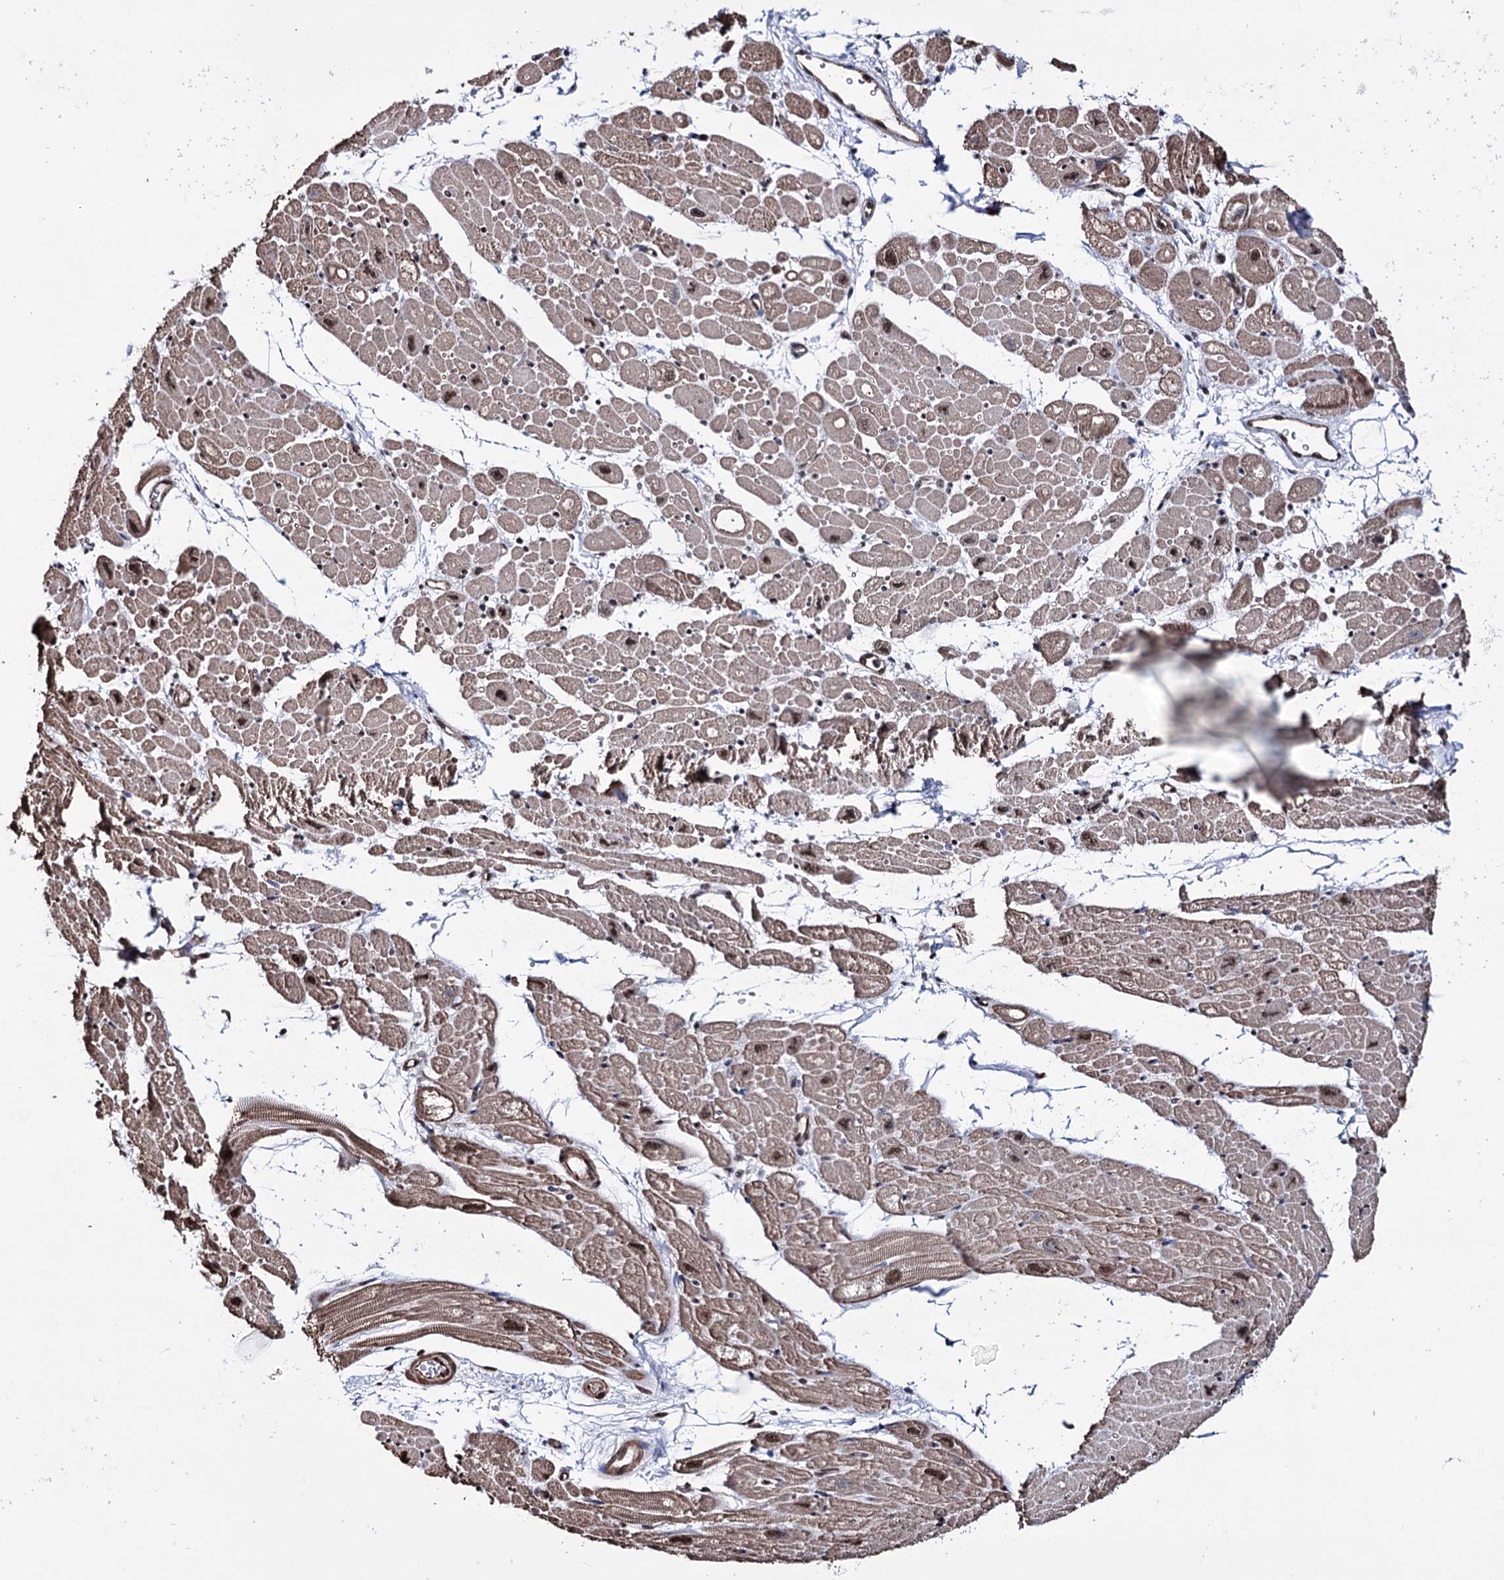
{"staining": {"intensity": "moderate", "quantity": ">75%", "location": "cytoplasmic/membranous,nuclear"}, "tissue": "heart muscle", "cell_type": "Cardiomyocytes", "image_type": "normal", "snomed": [{"axis": "morphology", "description": "Normal tissue, NOS"}, {"axis": "topography", "description": "Heart"}], "caption": "IHC image of normal human heart muscle stained for a protein (brown), which reveals medium levels of moderate cytoplasmic/membranous,nuclear positivity in about >75% of cardiomyocytes.", "gene": "CHMP7", "patient": {"sex": "male", "age": 50}}